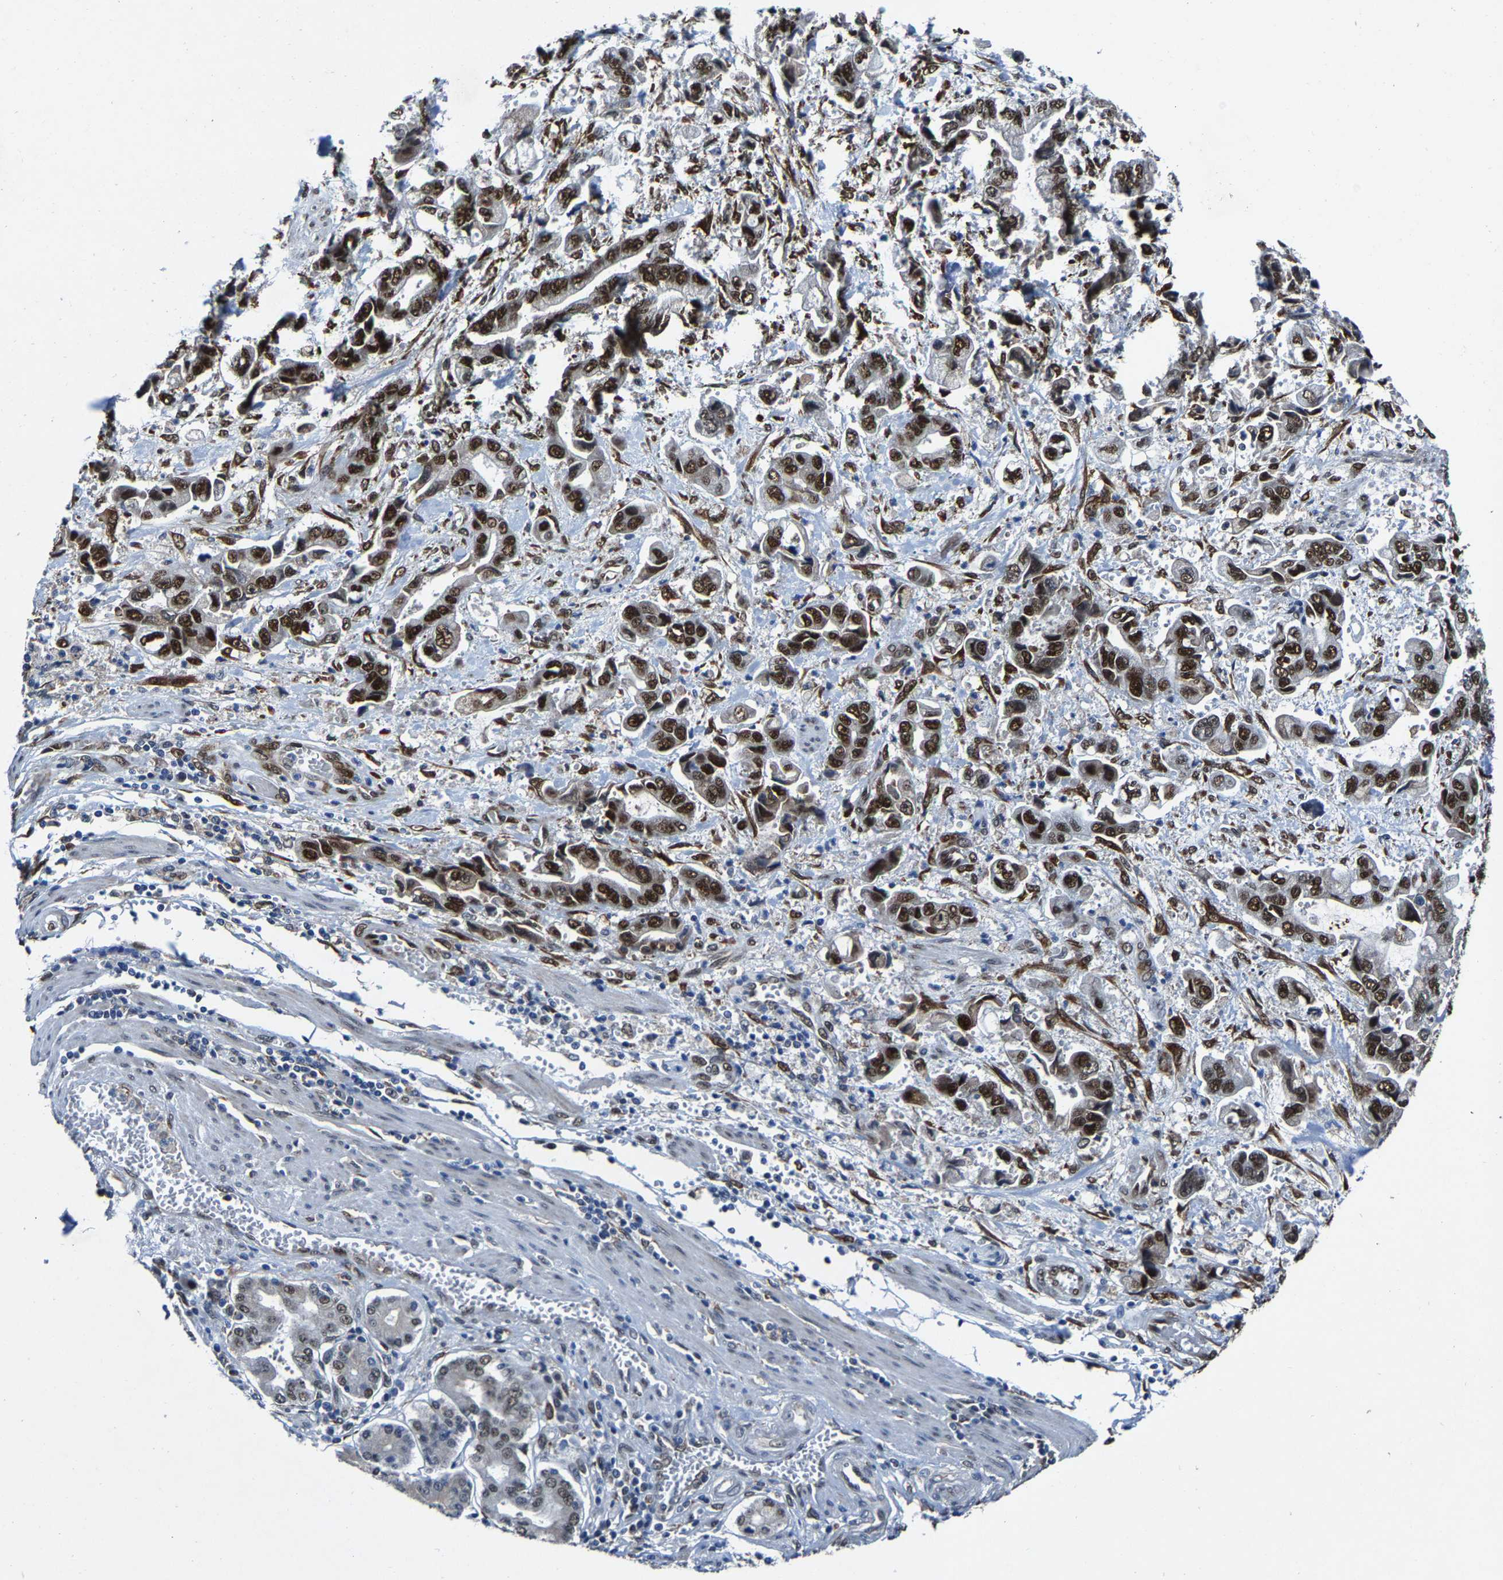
{"staining": {"intensity": "strong", "quantity": ">75%", "location": "nuclear"}, "tissue": "stomach cancer", "cell_type": "Tumor cells", "image_type": "cancer", "snomed": [{"axis": "morphology", "description": "Normal tissue, NOS"}, {"axis": "morphology", "description": "Adenocarcinoma, NOS"}, {"axis": "topography", "description": "Stomach"}], "caption": "This micrograph exhibits immunohistochemistry (IHC) staining of adenocarcinoma (stomach), with high strong nuclear positivity in approximately >75% of tumor cells.", "gene": "METTL1", "patient": {"sex": "male", "age": 62}}